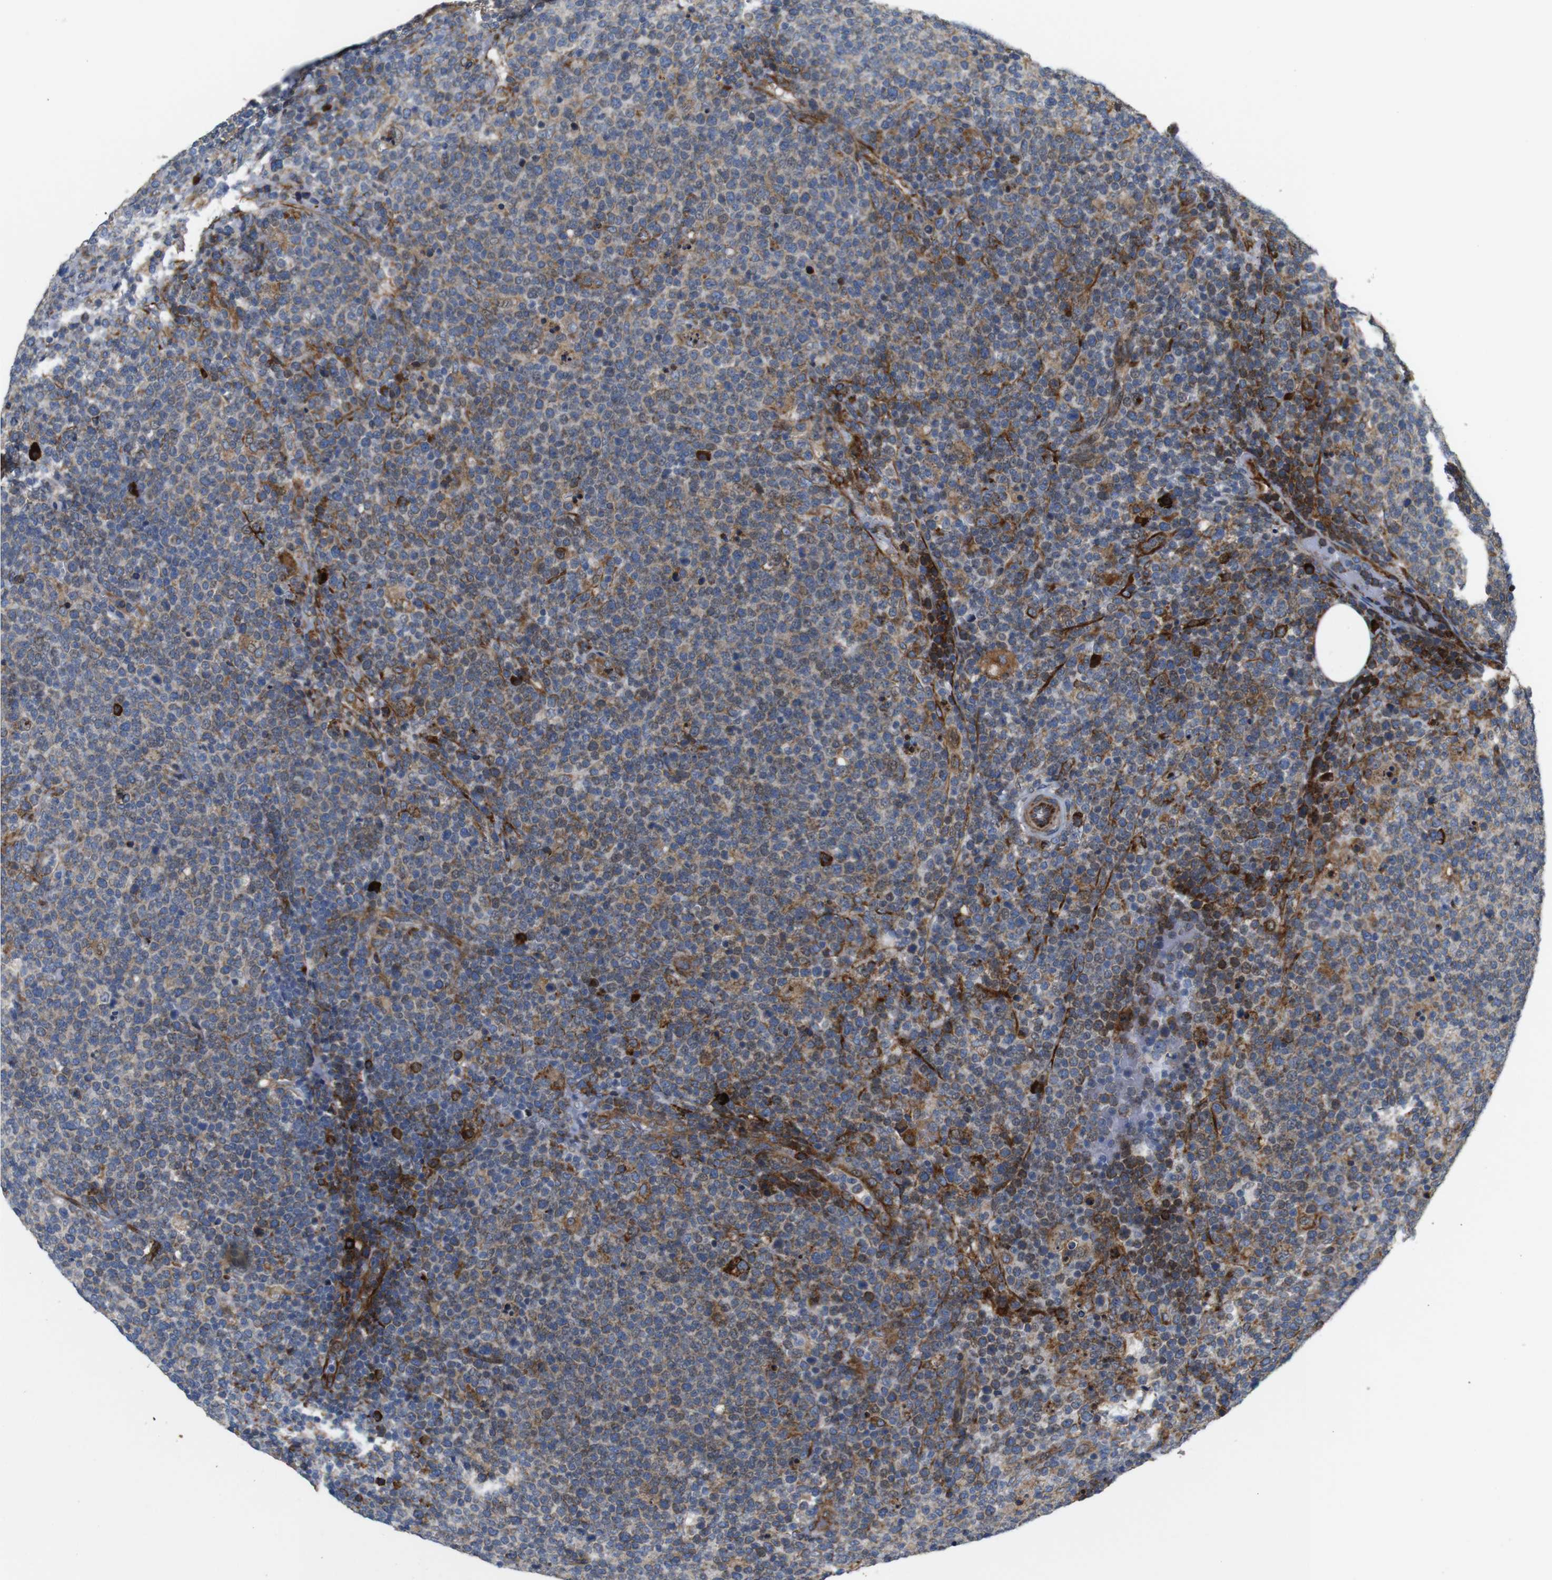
{"staining": {"intensity": "moderate", "quantity": ">75%", "location": "cytoplasmic/membranous"}, "tissue": "lymphoma", "cell_type": "Tumor cells", "image_type": "cancer", "snomed": [{"axis": "morphology", "description": "Malignant lymphoma, non-Hodgkin's type, High grade"}, {"axis": "topography", "description": "Lymph node"}], "caption": "Malignant lymphoma, non-Hodgkin's type (high-grade) stained with a protein marker exhibits moderate staining in tumor cells.", "gene": "UBE2G2", "patient": {"sex": "male", "age": 61}}